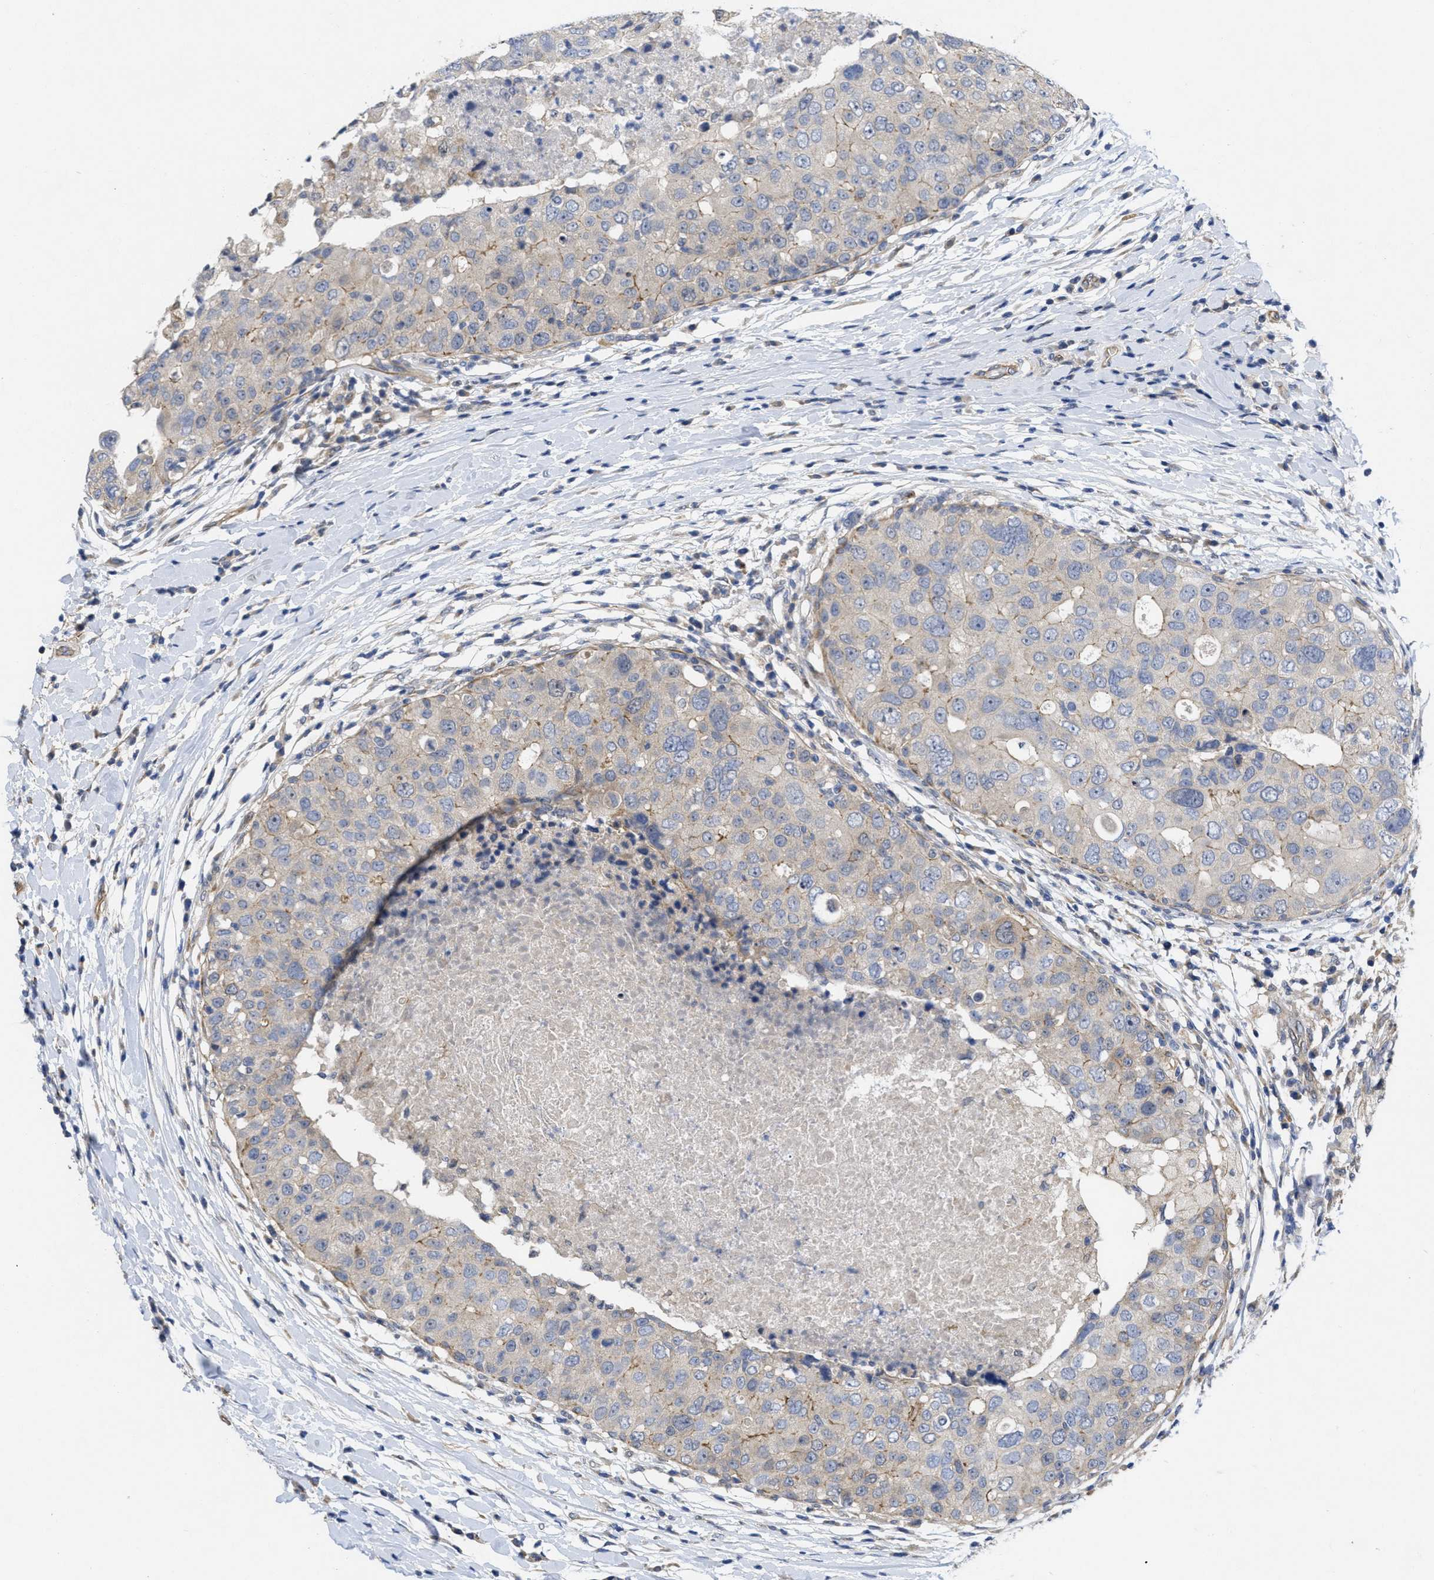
{"staining": {"intensity": "negative", "quantity": "none", "location": "none"}, "tissue": "breast cancer", "cell_type": "Tumor cells", "image_type": "cancer", "snomed": [{"axis": "morphology", "description": "Duct carcinoma"}, {"axis": "topography", "description": "Breast"}], "caption": "Tumor cells are negative for protein expression in human breast cancer (infiltrating ductal carcinoma).", "gene": "ARHGEF26", "patient": {"sex": "female", "age": 27}}